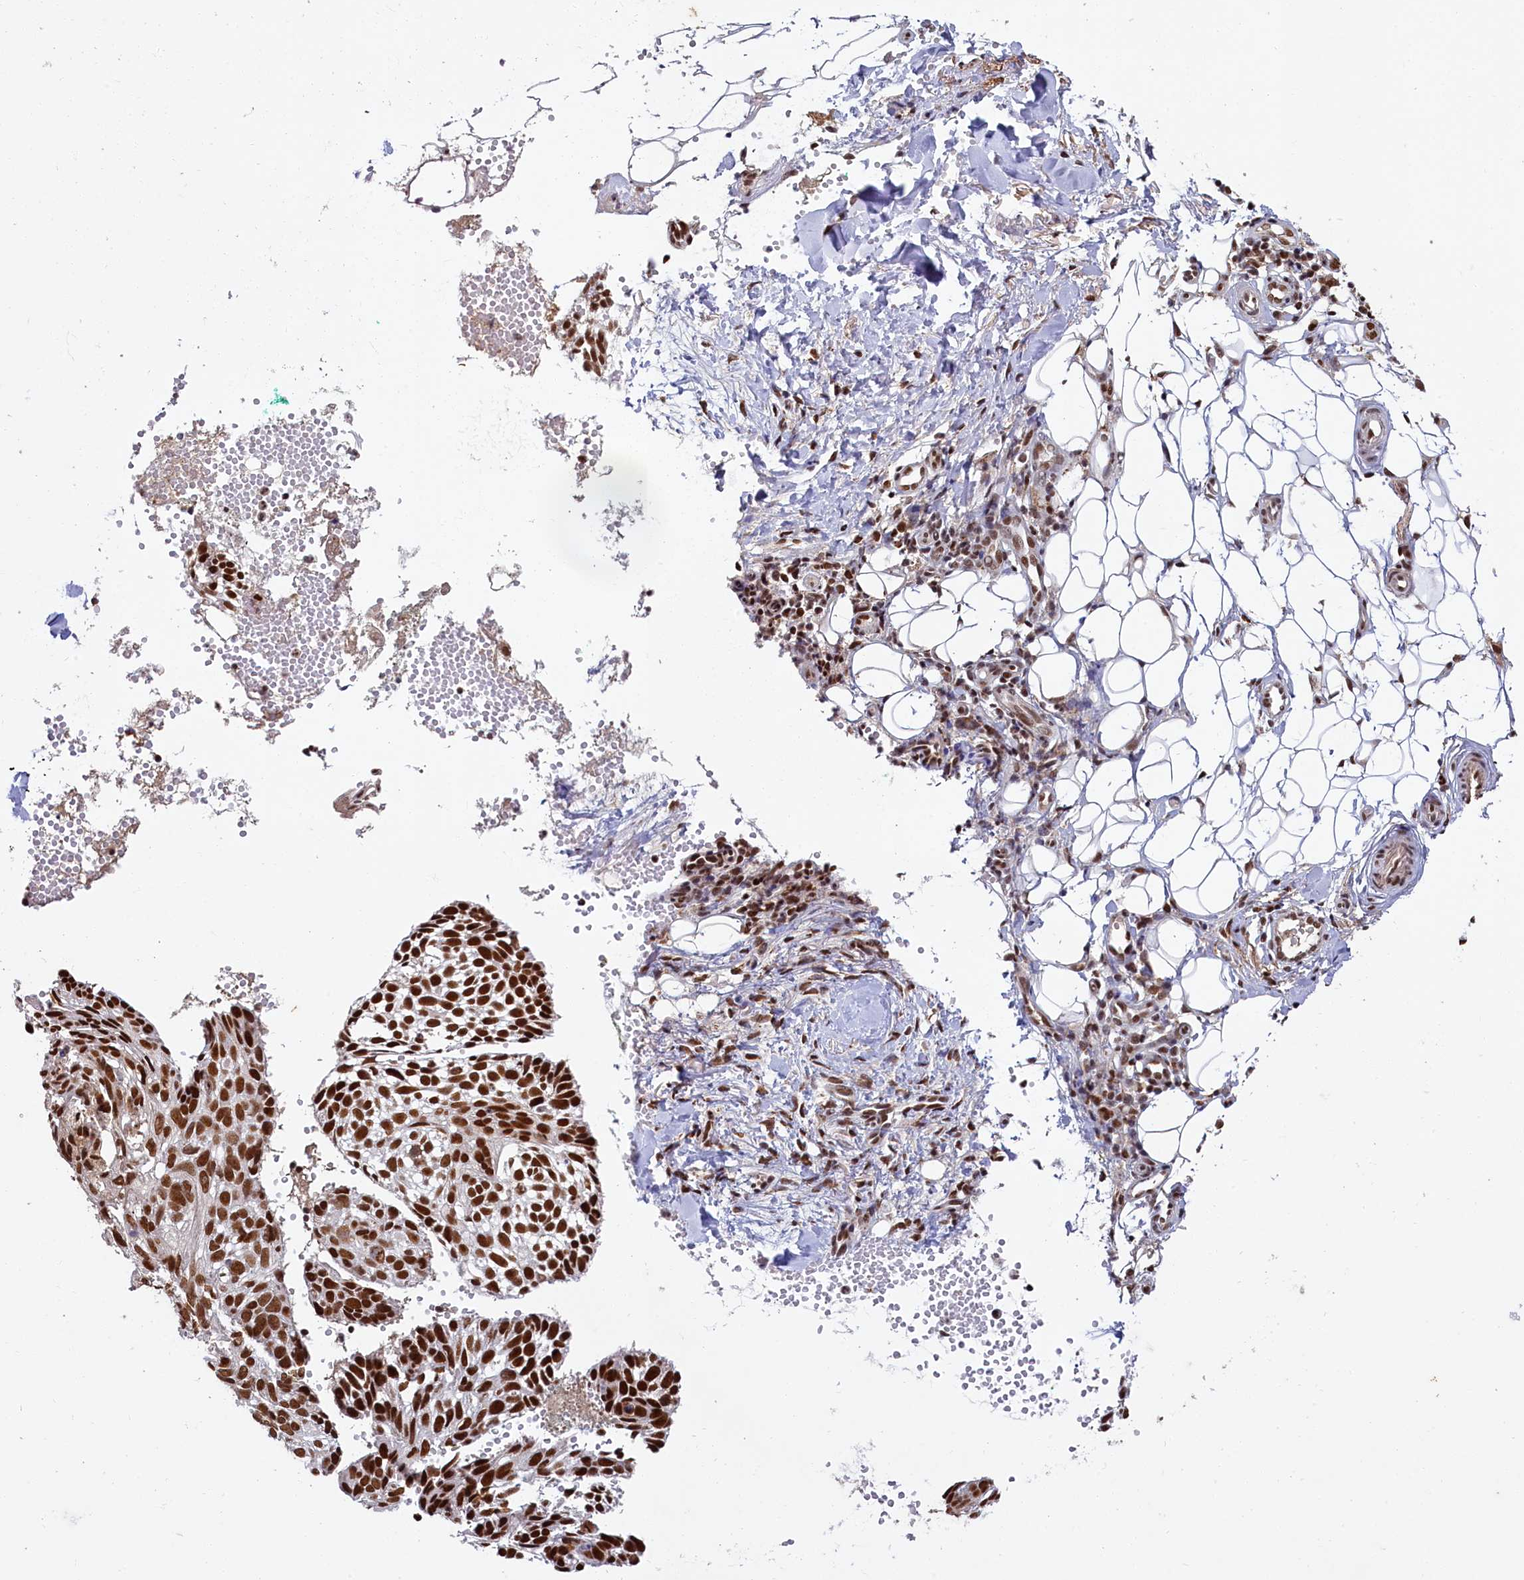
{"staining": {"intensity": "strong", "quantity": ">75%", "location": "nuclear"}, "tissue": "skin cancer", "cell_type": "Tumor cells", "image_type": "cancer", "snomed": [{"axis": "morphology", "description": "Normal tissue, NOS"}, {"axis": "morphology", "description": "Basal cell carcinoma"}, {"axis": "topography", "description": "Skin"}], "caption": "Immunohistochemical staining of skin cancer displays high levels of strong nuclear protein expression in approximately >75% of tumor cells. The staining was performed using DAB to visualize the protein expression in brown, while the nuclei were stained in blue with hematoxylin (Magnification: 20x).", "gene": "PPHLN1", "patient": {"sex": "male", "age": 66}}